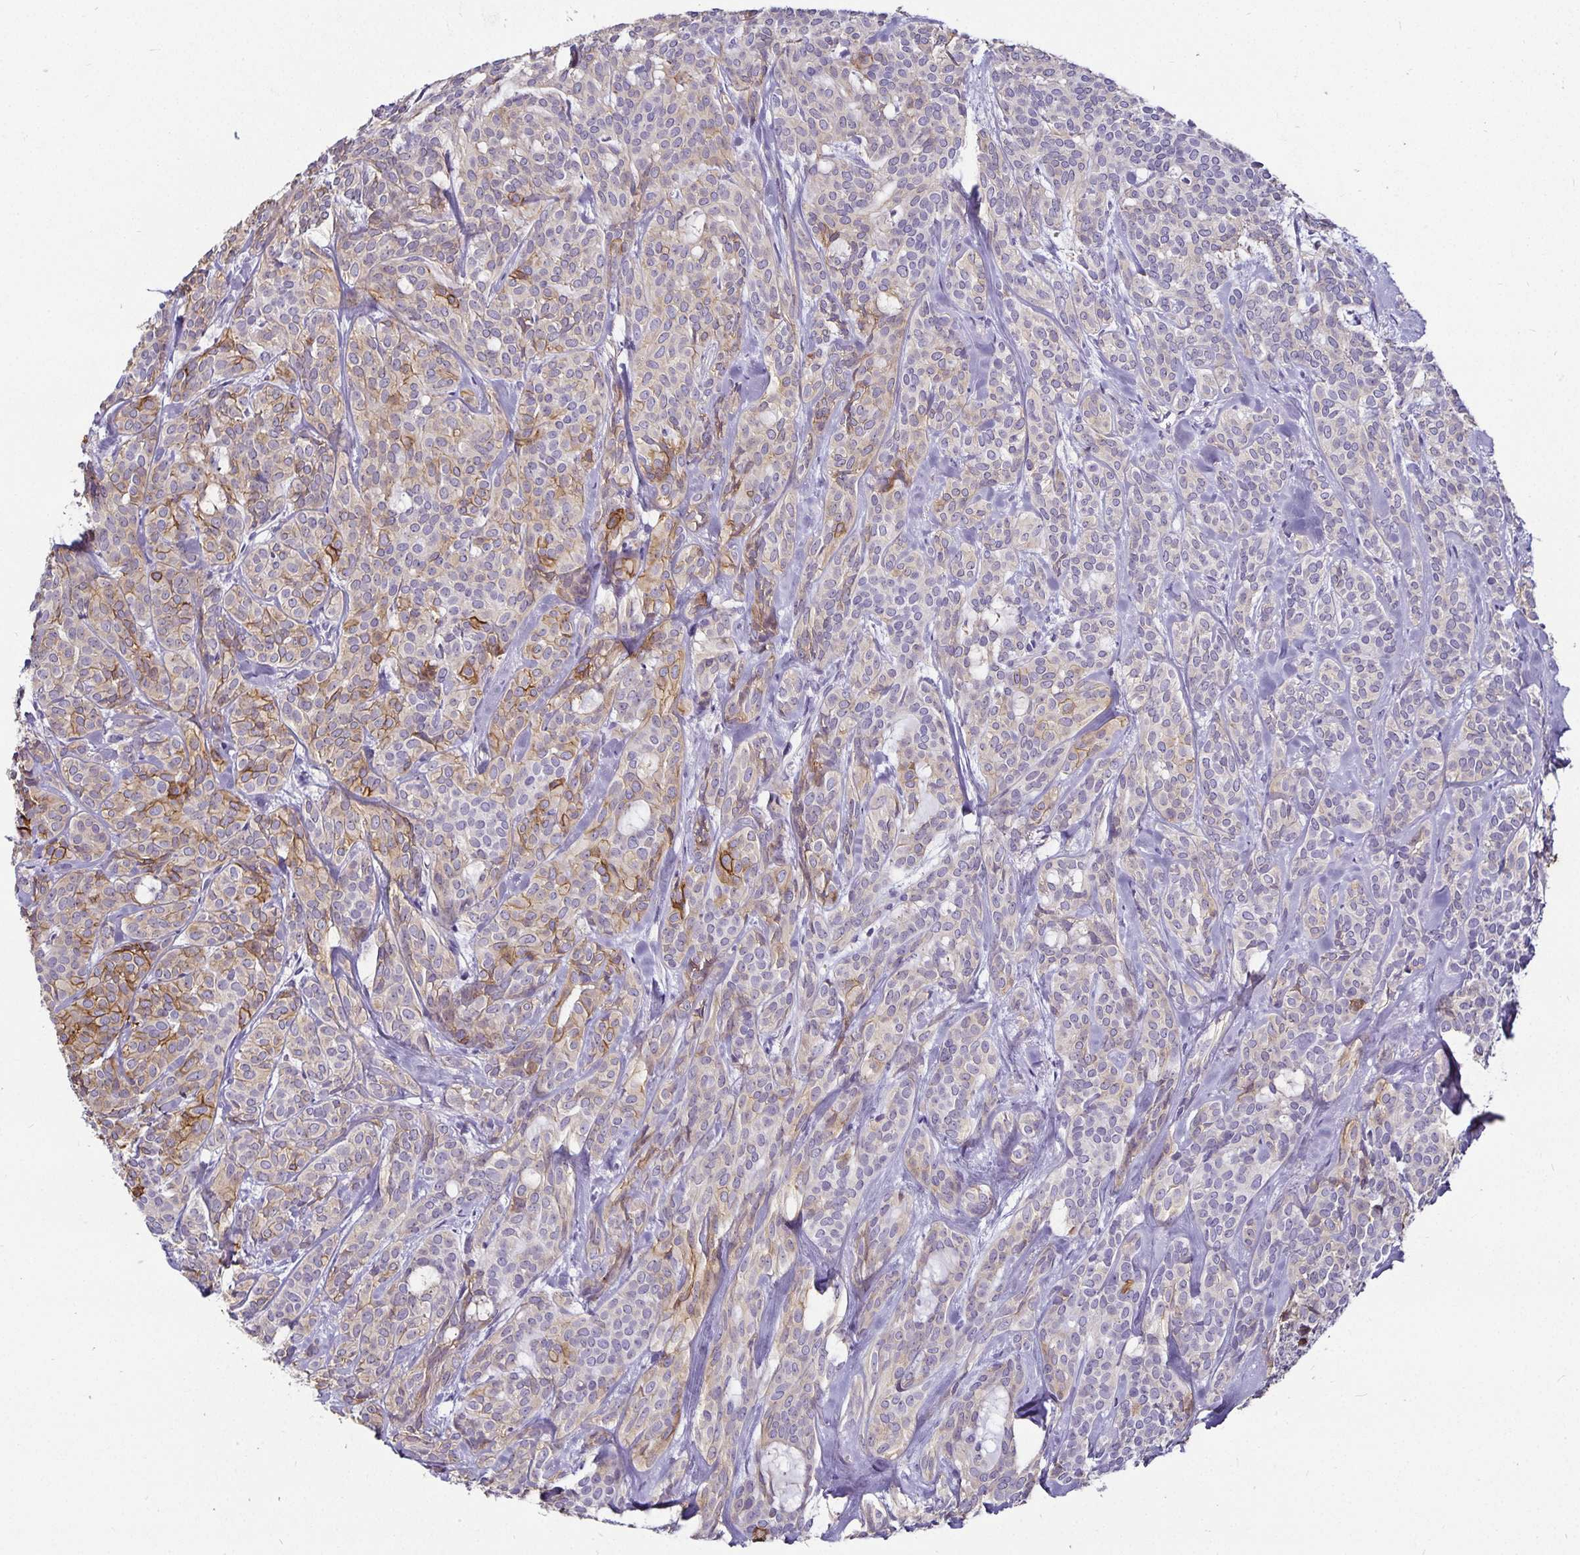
{"staining": {"intensity": "moderate", "quantity": "<25%", "location": "cytoplasmic/membranous"}, "tissue": "head and neck cancer", "cell_type": "Tumor cells", "image_type": "cancer", "snomed": [{"axis": "morphology", "description": "Adenocarcinoma, NOS"}, {"axis": "topography", "description": "Head-Neck"}], "caption": "IHC photomicrograph of head and neck adenocarcinoma stained for a protein (brown), which reveals low levels of moderate cytoplasmic/membranous expression in about <25% of tumor cells.", "gene": "CA12", "patient": {"sex": "female", "age": 57}}